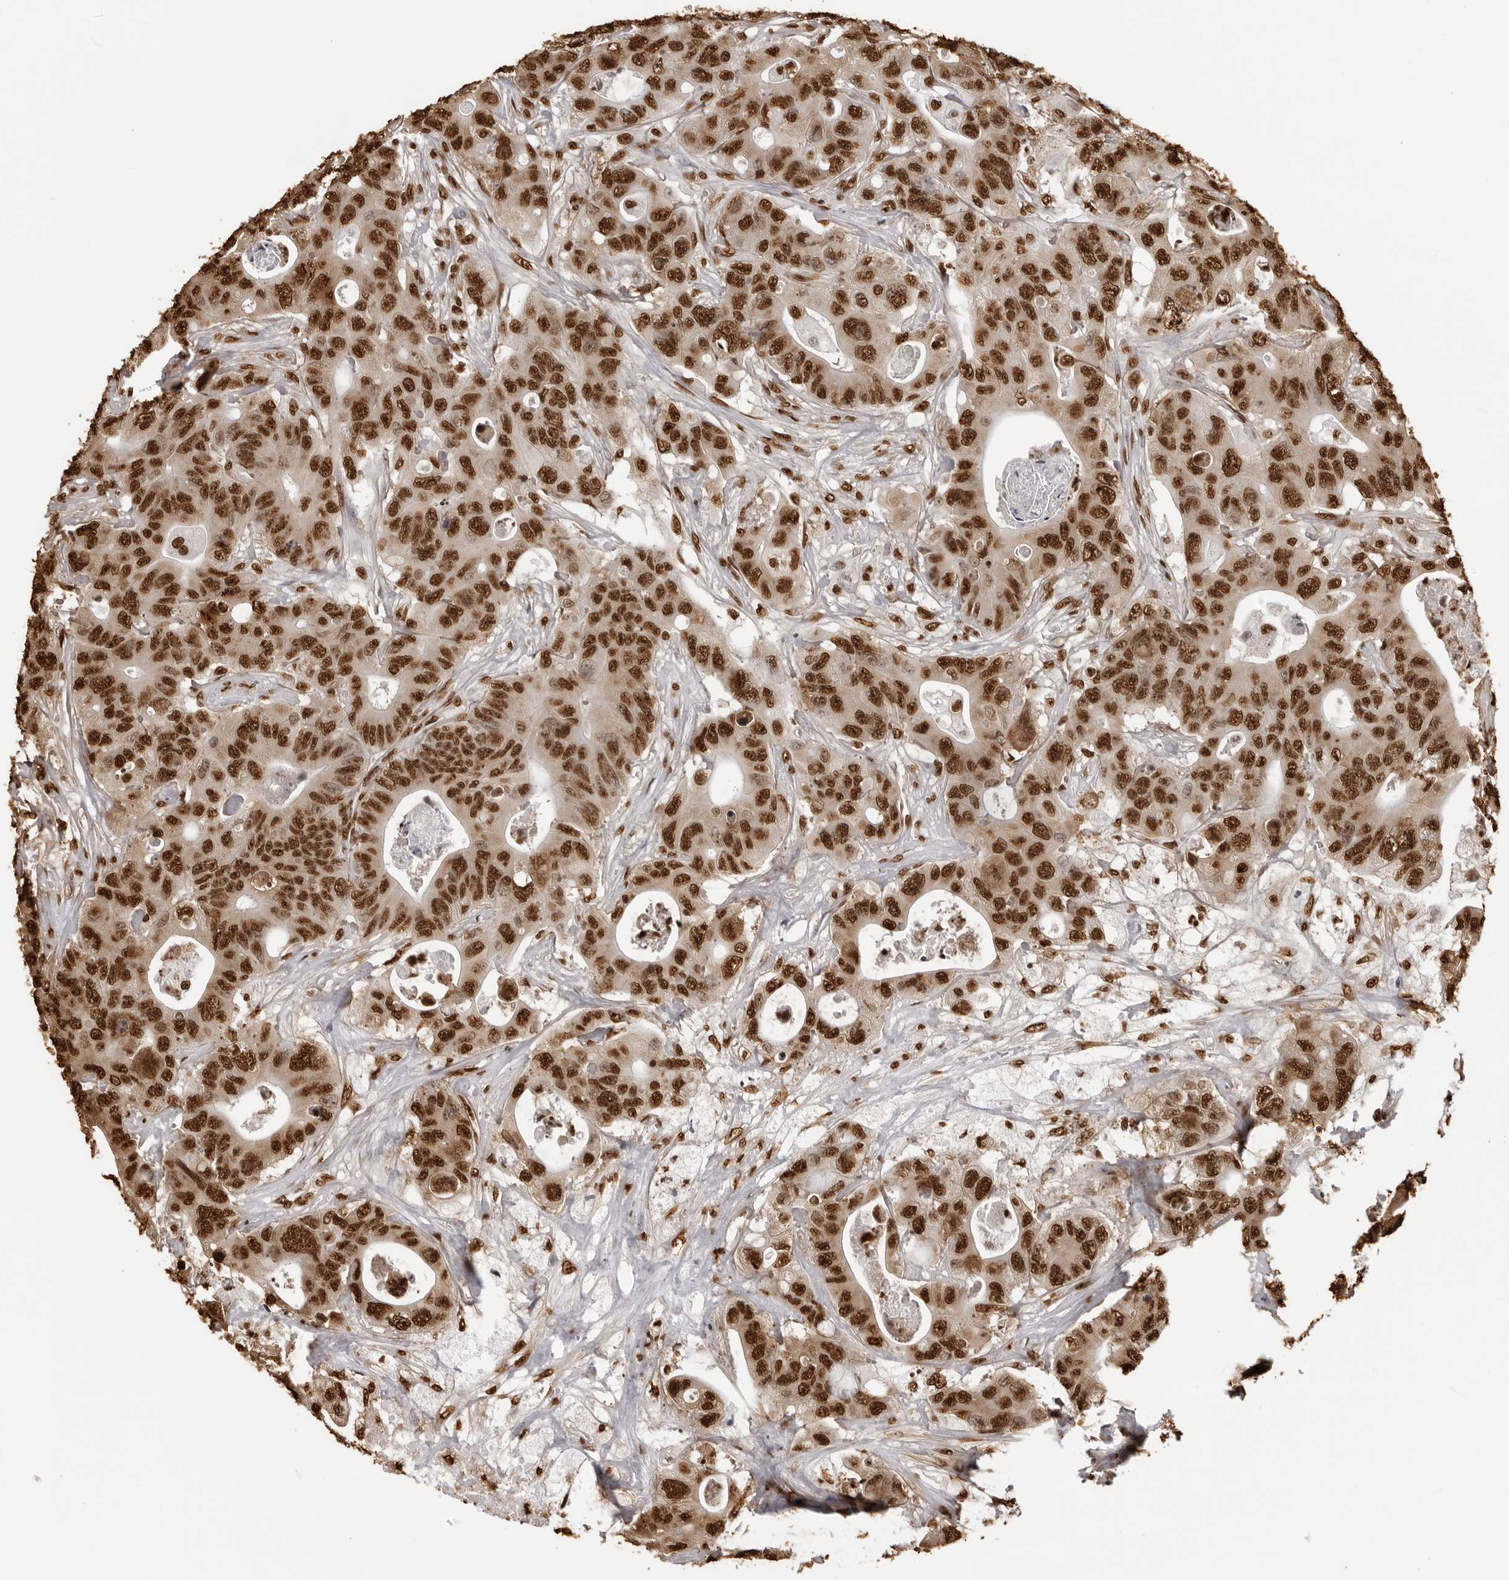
{"staining": {"intensity": "strong", "quantity": ">75%", "location": "nuclear"}, "tissue": "colorectal cancer", "cell_type": "Tumor cells", "image_type": "cancer", "snomed": [{"axis": "morphology", "description": "Adenocarcinoma, NOS"}, {"axis": "topography", "description": "Colon"}], "caption": "Strong nuclear positivity for a protein is identified in approximately >75% of tumor cells of colorectal cancer (adenocarcinoma) using IHC.", "gene": "ZFP91", "patient": {"sex": "female", "age": 46}}